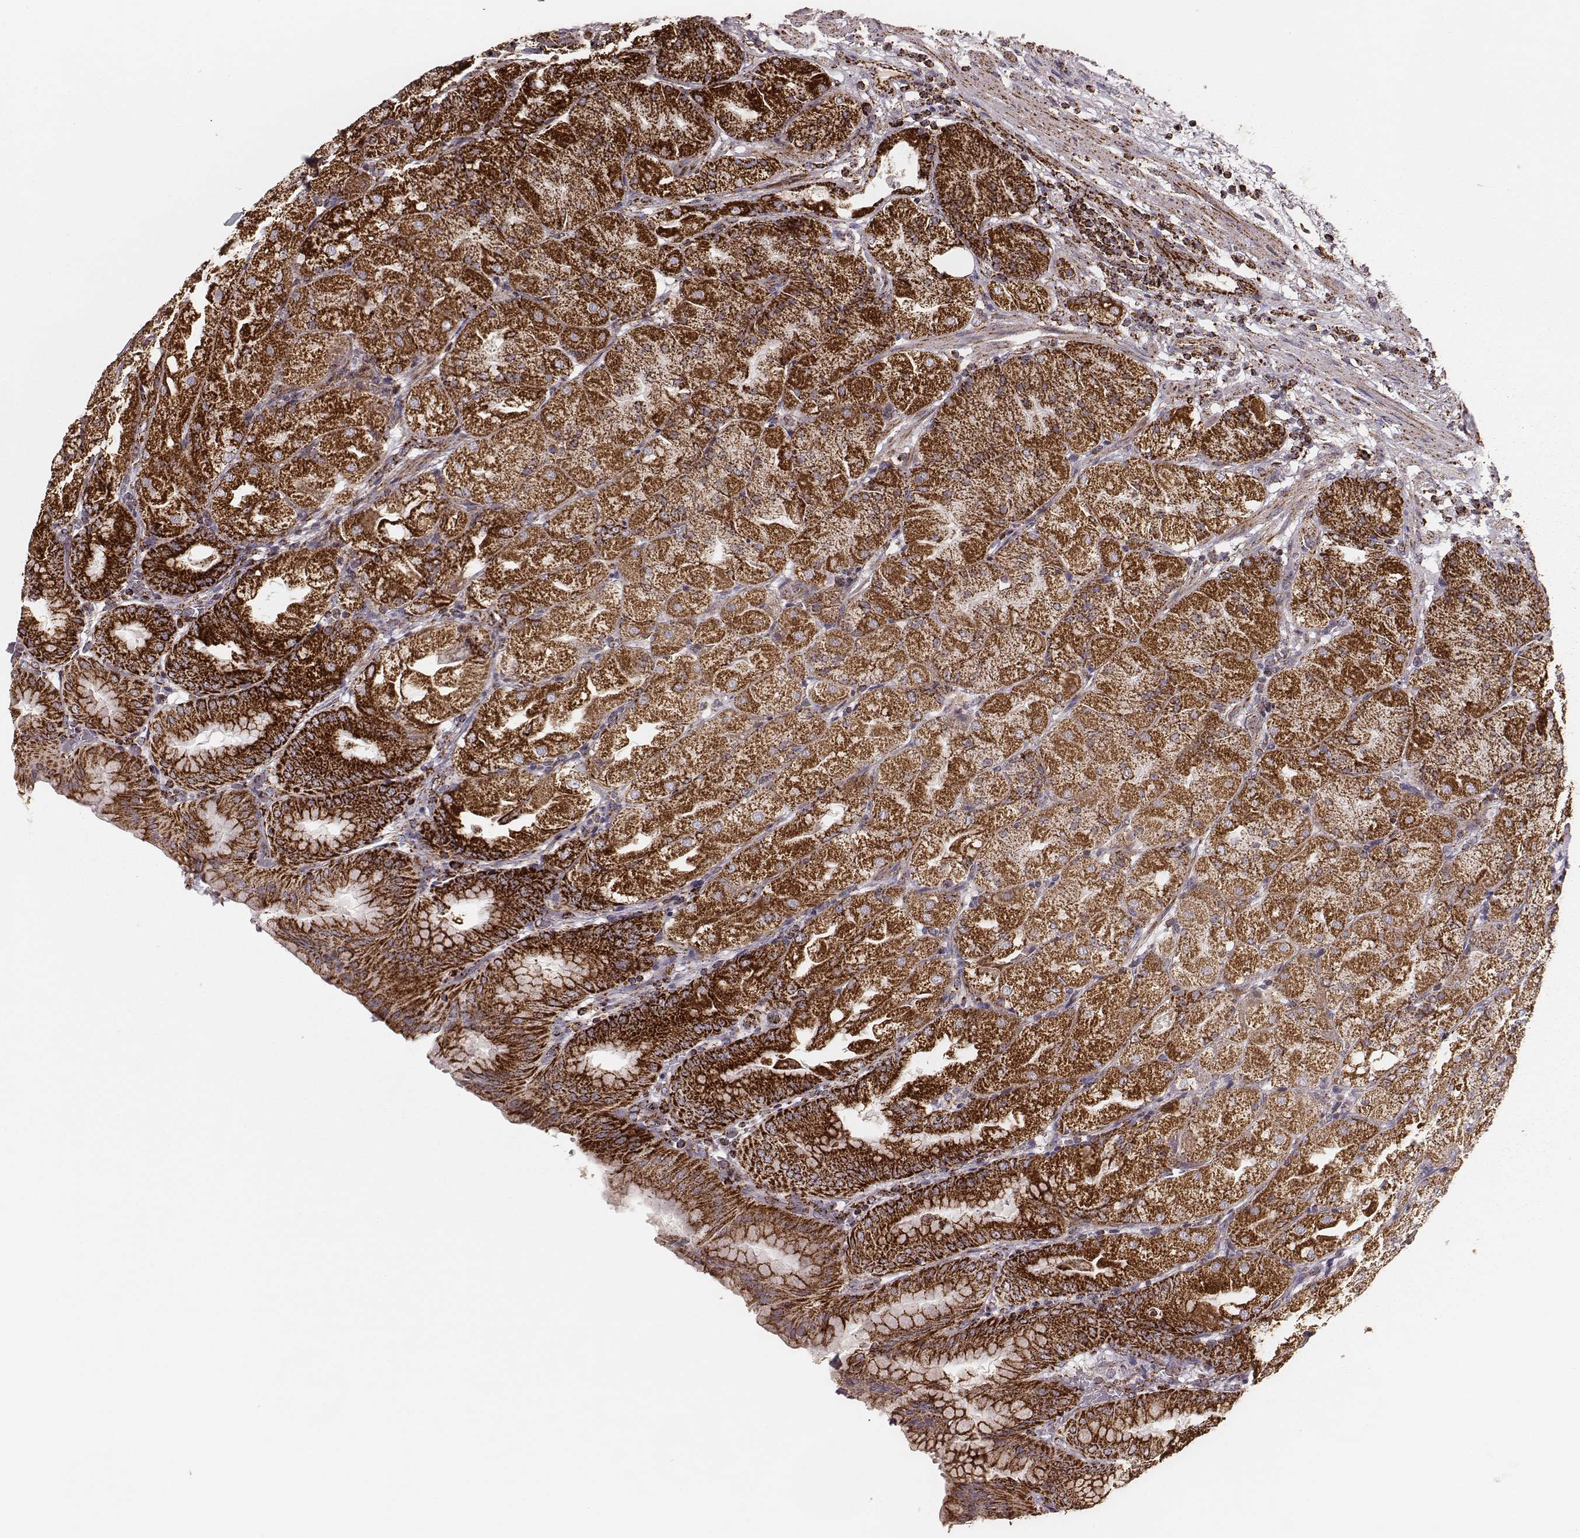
{"staining": {"intensity": "strong", "quantity": ">75%", "location": "cytoplasmic/membranous"}, "tissue": "stomach", "cell_type": "Glandular cells", "image_type": "normal", "snomed": [{"axis": "morphology", "description": "Normal tissue, NOS"}, {"axis": "topography", "description": "Stomach, upper"}, {"axis": "topography", "description": "Stomach"}, {"axis": "topography", "description": "Stomach, lower"}], "caption": "Immunohistochemical staining of normal stomach exhibits >75% levels of strong cytoplasmic/membranous protein expression in about >75% of glandular cells. (DAB (3,3'-diaminobenzidine) = brown stain, brightfield microscopy at high magnification).", "gene": "TUFM", "patient": {"sex": "male", "age": 62}}